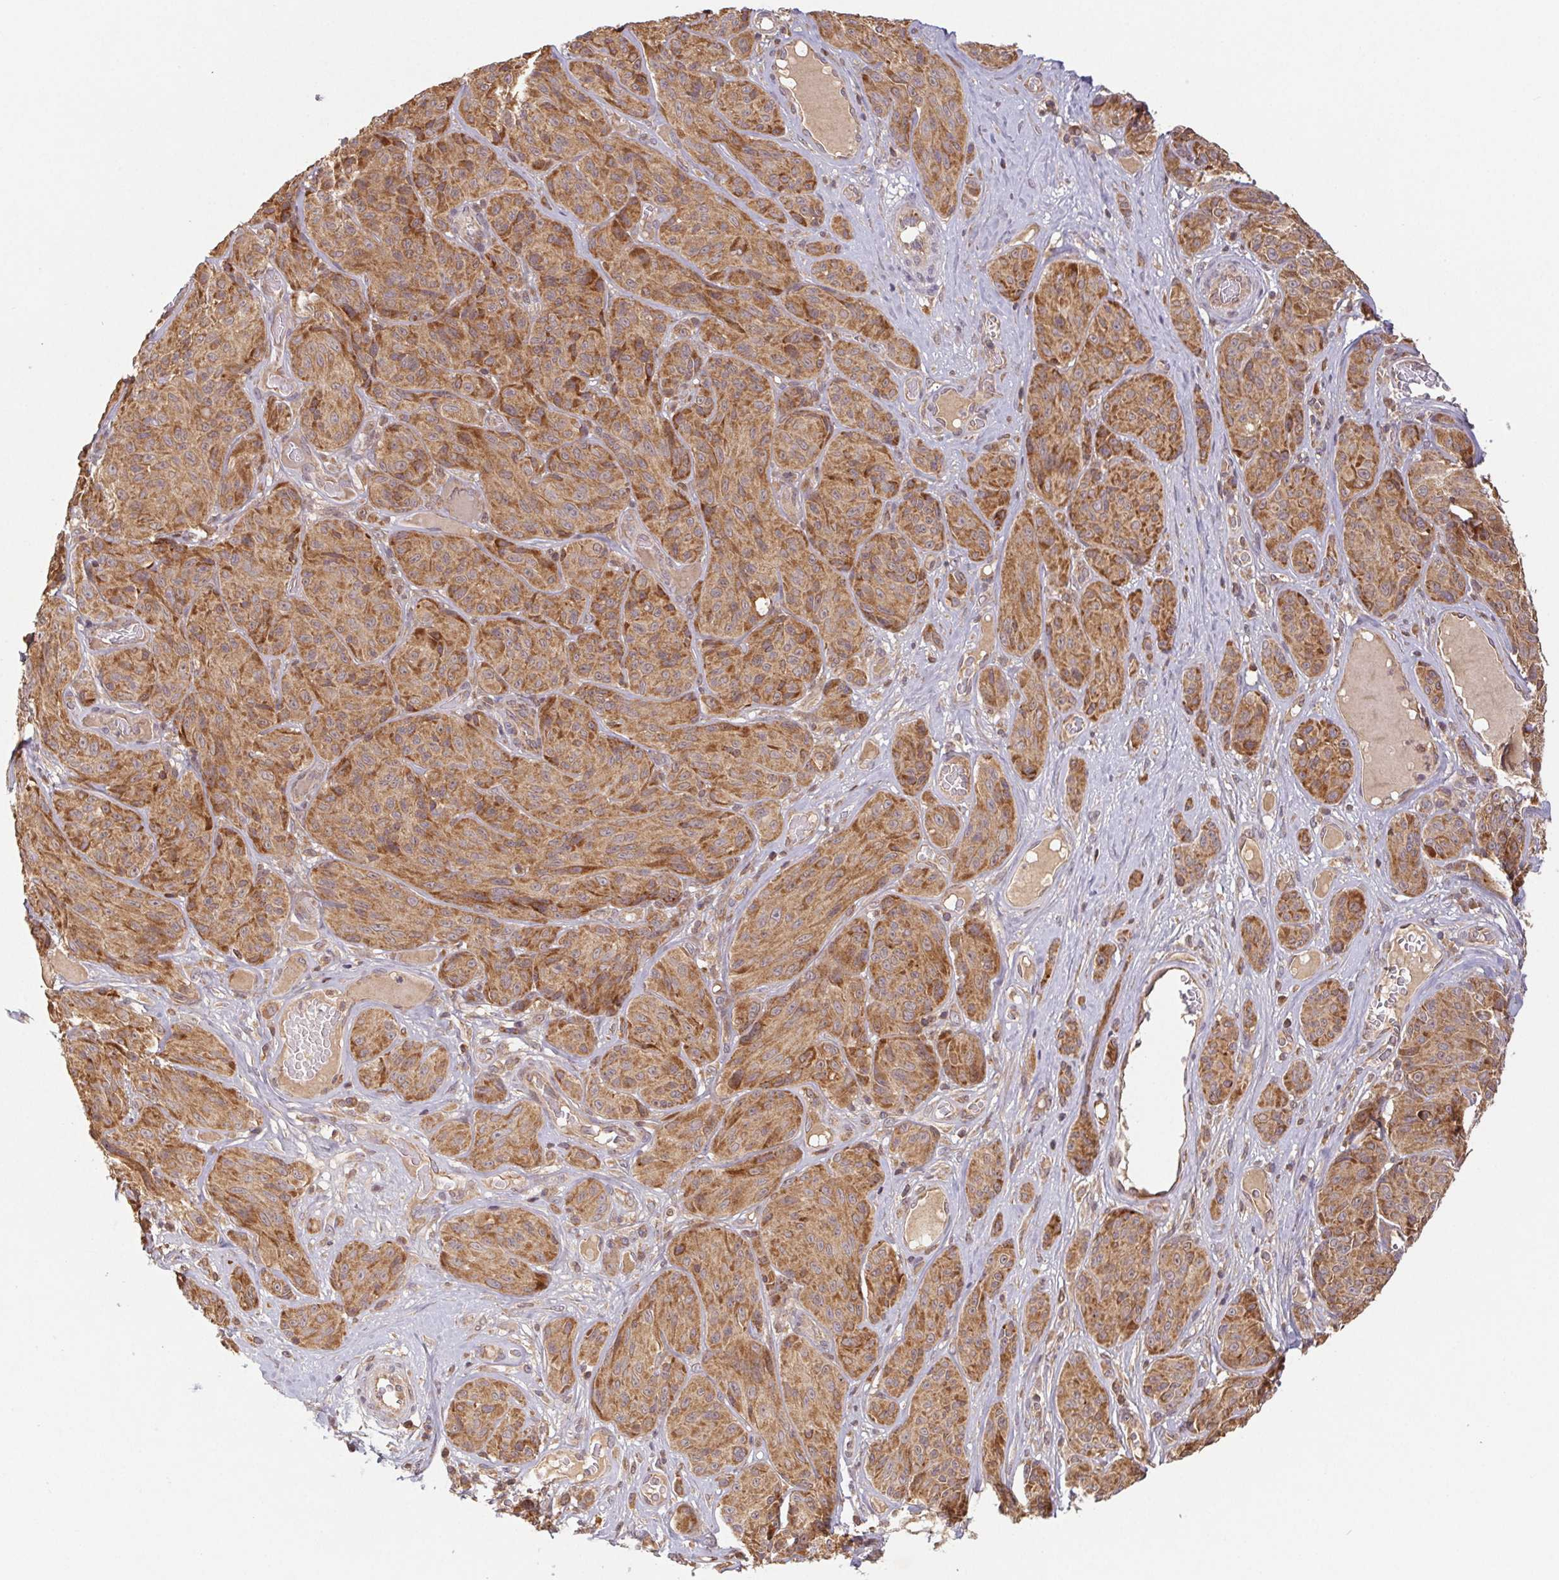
{"staining": {"intensity": "moderate", "quantity": ">75%", "location": "cytoplasmic/membranous"}, "tissue": "melanoma", "cell_type": "Tumor cells", "image_type": "cancer", "snomed": [{"axis": "morphology", "description": "Malignant melanoma, NOS"}, {"axis": "topography", "description": "Skin"}], "caption": "This micrograph demonstrates melanoma stained with immunohistochemistry to label a protein in brown. The cytoplasmic/membranous of tumor cells show moderate positivity for the protein. Nuclei are counter-stained blue.", "gene": "MTHFD1", "patient": {"sex": "male", "age": 91}}